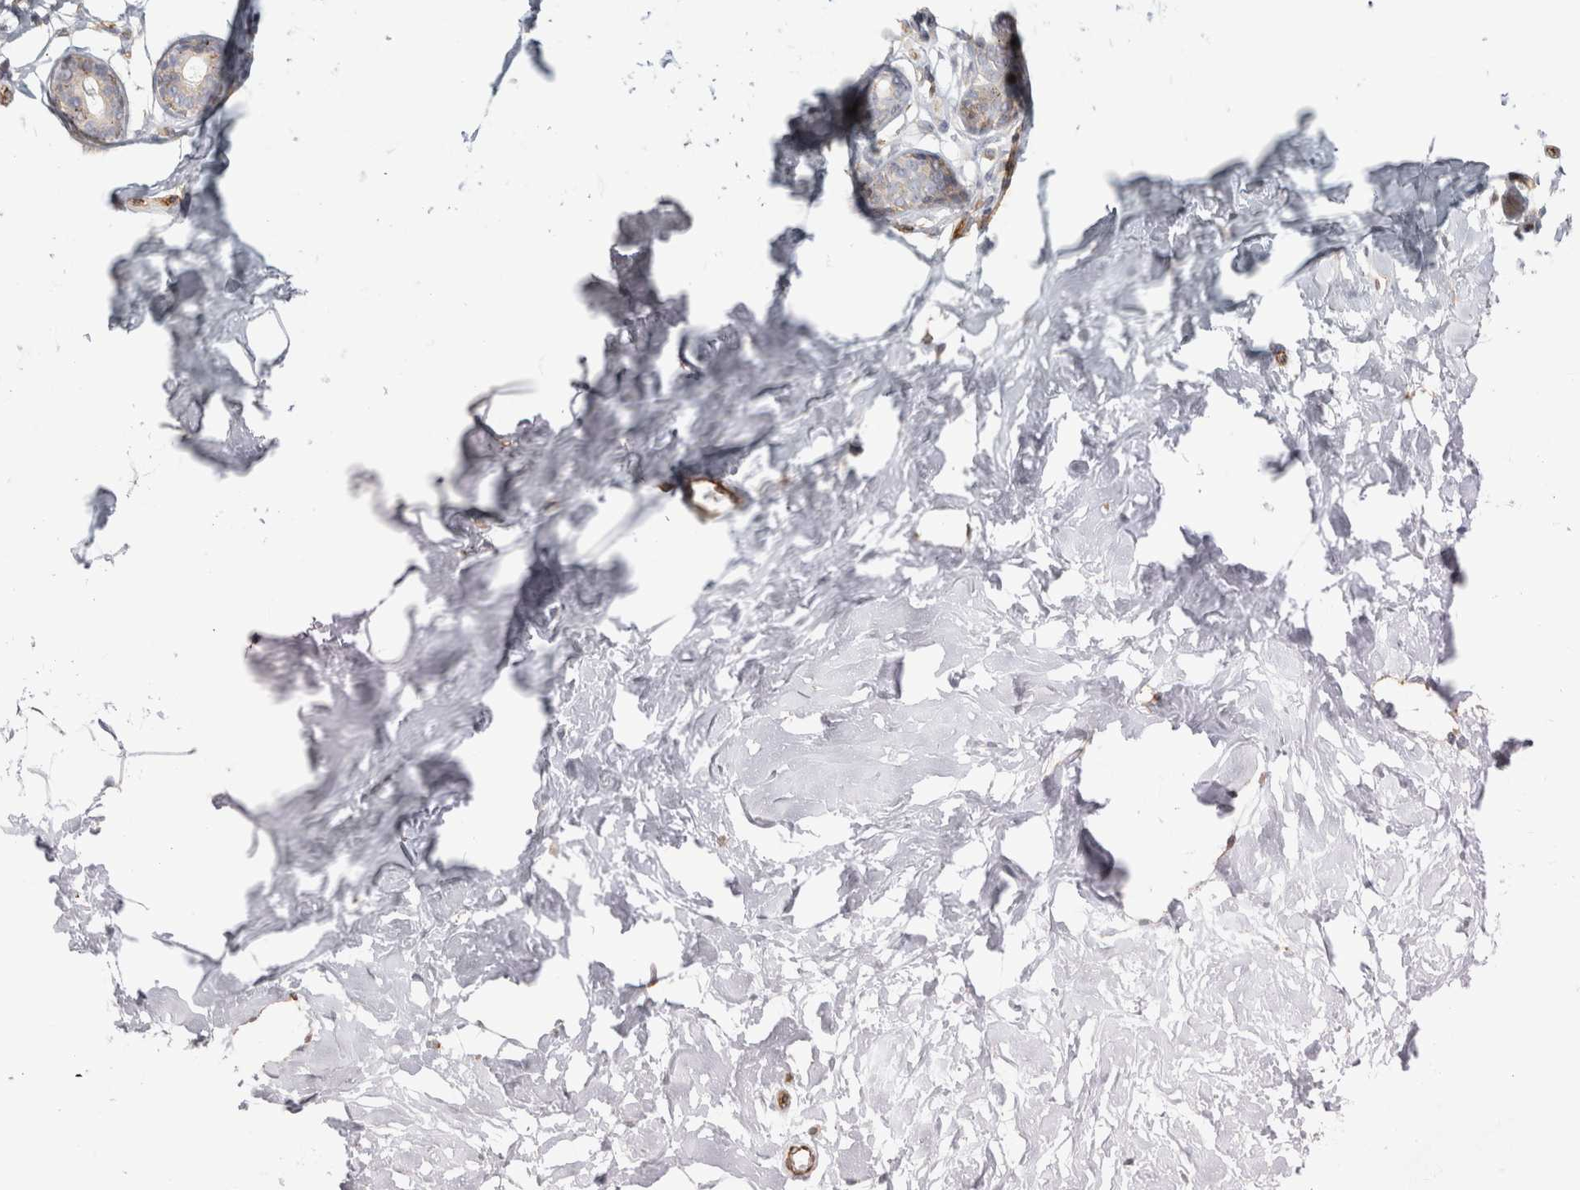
{"staining": {"intensity": "negative", "quantity": "none", "location": "none"}, "tissue": "breast", "cell_type": "Adipocytes", "image_type": "normal", "snomed": [{"axis": "morphology", "description": "Normal tissue, NOS"}, {"axis": "morphology", "description": "Adenoma, NOS"}, {"axis": "topography", "description": "Breast"}], "caption": "Immunohistochemistry (IHC) of unremarkable breast displays no staining in adipocytes. (Brightfield microscopy of DAB (3,3'-diaminobenzidine) immunohistochemistry (IHC) at high magnification).", "gene": "HLA", "patient": {"sex": "female", "age": 23}}